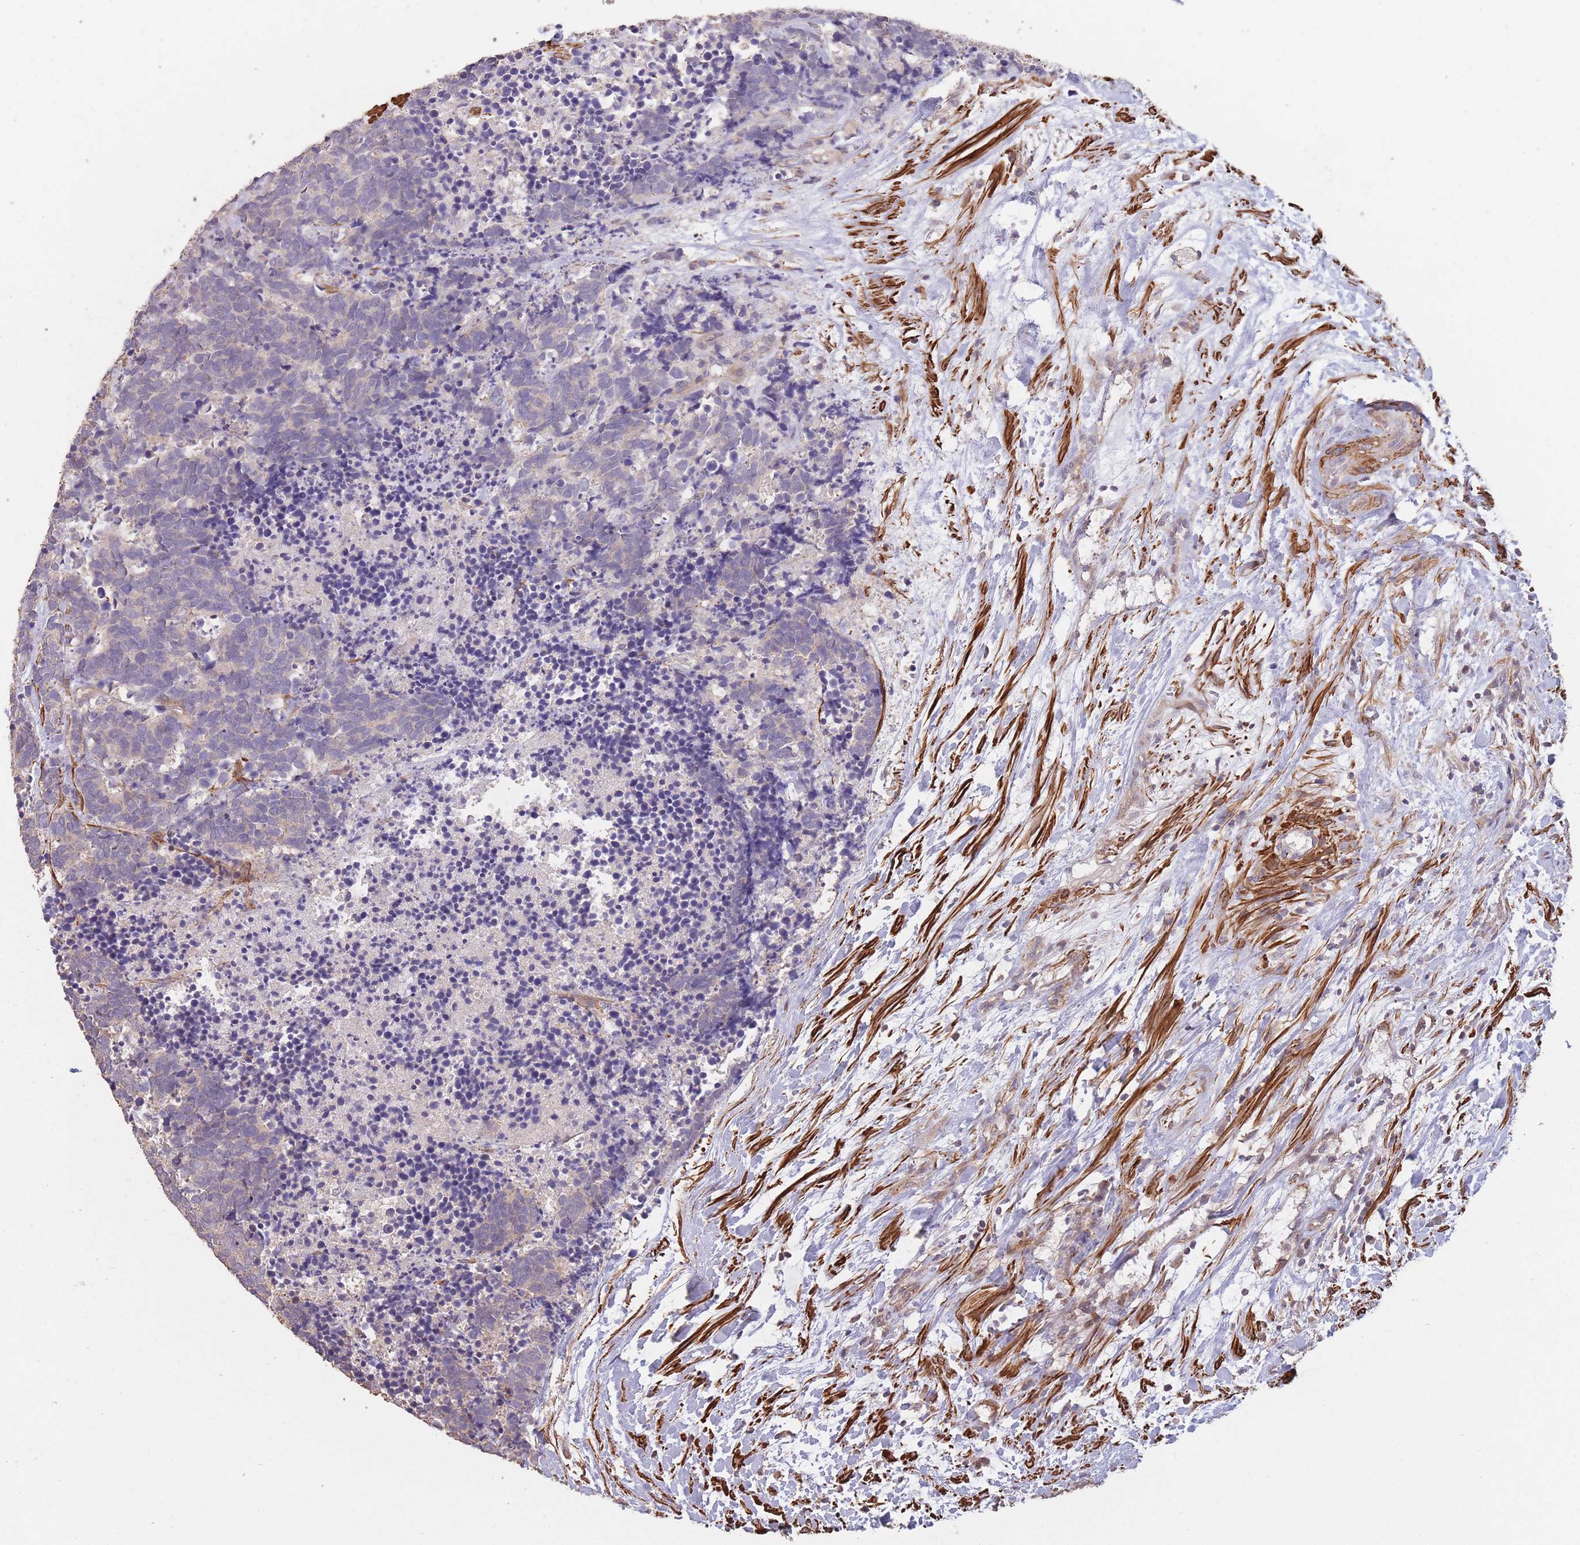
{"staining": {"intensity": "negative", "quantity": "none", "location": "none"}, "tissue": "carcinoid", "cell_type": "Tumor cells", "image_type": "cancer", "snomed": [{"axis": "morphology", "description": "Carcinoma, NOS"}, {"axis": "morphology", "description": "Carcinoid, malignant, NOS"}, {"axis": "topography", "description": "Prostate"}], "caption": "Tumor cells are negative for protein expression in human carcinoid.", "gene": "NLRC4", "patient": {"sex": "male", "age": 57}}